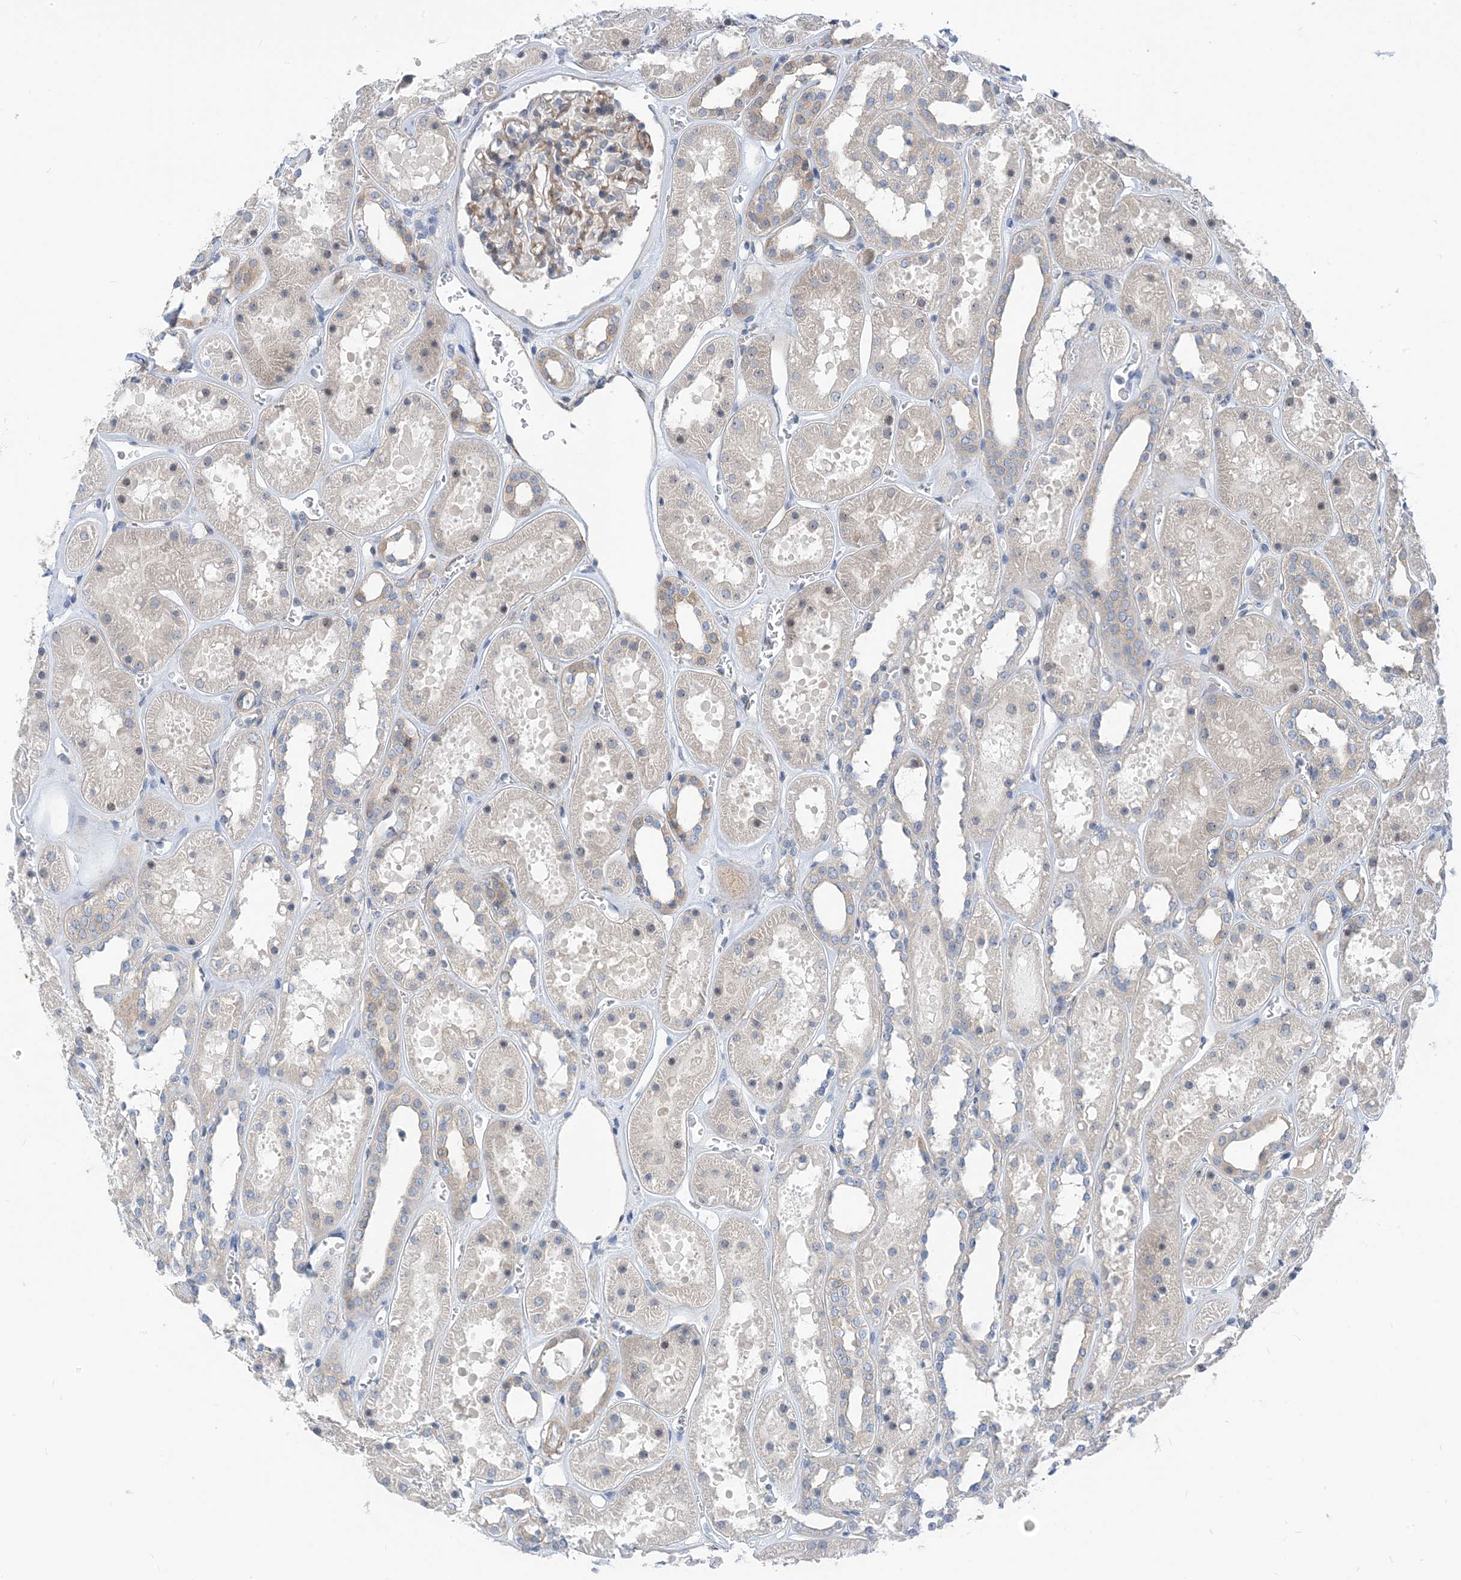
{"staining": {"intensity": "moderate", "quantity": "<25%", "location": "cytoplasmic/membranous"}, "tissue": "kidney", "cell_type": "Cells in glomeruli", "image_type": "normal", "snomed": [{"axis": "morphology", "description": "Normal tissue, NOS"}, {"axis": "topography", "description": "Kidney"}], "caption": "This photomicrograph demonstrates immunohistochemistry staining of unremarkable human kidney, with low moderate cytoplasmic/membranous expression in approximately <25% of cells in glomeruli.", "gene": "PLEKHA3", "patient": {"sex": "female", "age": 41}}